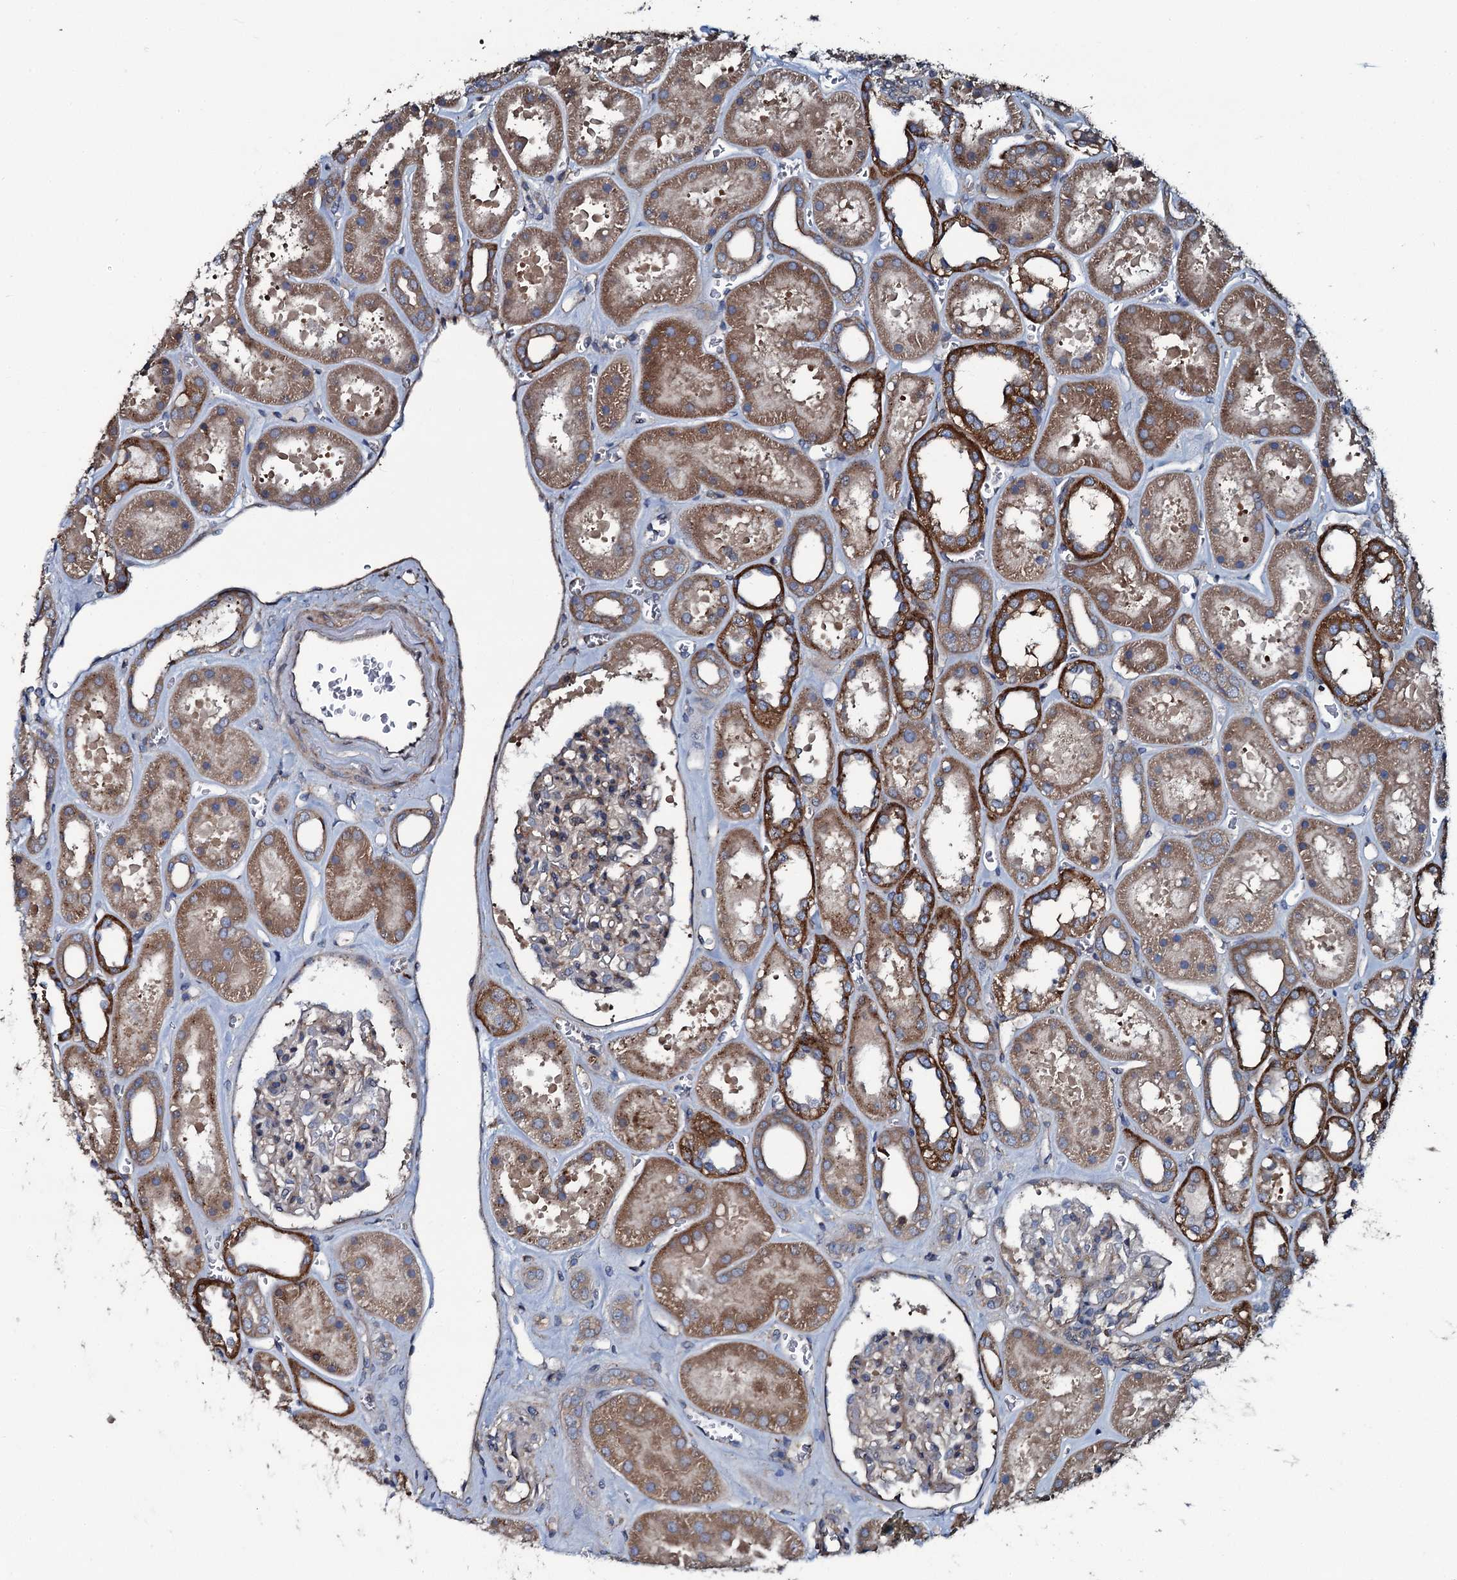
{"staining": {"intensity": "weak", "quantity": "<25%", "location": "cytoplasmic/membranous"}, "tissue": "kidney", "cell_type": "Cells in glomeruli", "image_type": "normal", "snomed": [{"axis": "morphology", "description": "Normal tissue, NOS"}, {"axis": "topography", "description": "Kidney"}], "caption": "IHC histopathology image of normal human kidney stained for a protein (brown), which demonstrates no positivity in cells in glomeruli.", "gene": "USPL1", "patient": {"sex": "female", "age": 41}}